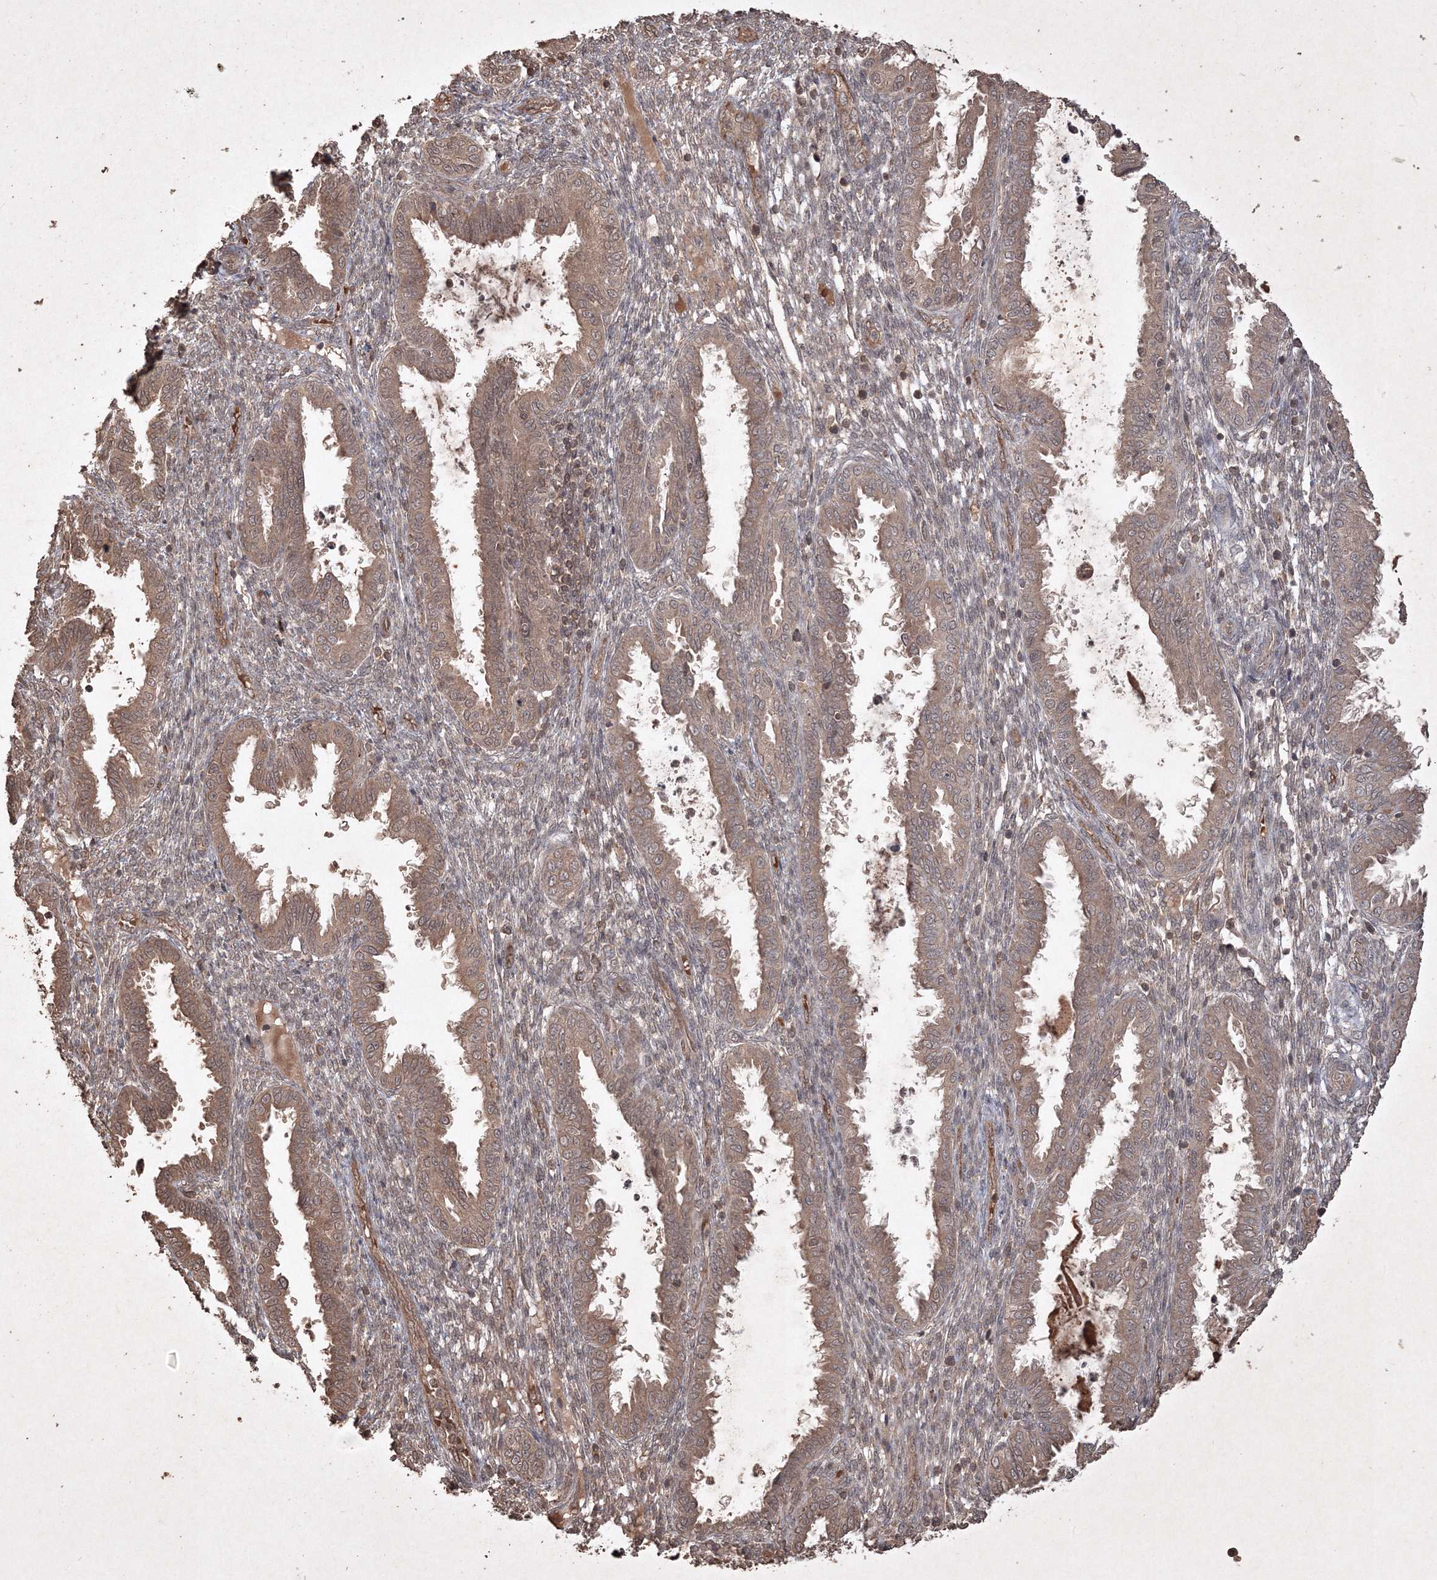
{"staining": {"intensity": "negative", "quantity": "none", "location": "none"}, "tissue": "endometrium", "cell_type": "Cells in endometrial stroma", "image_type": "normal", "snomed": [{"axis": "morphology", "description": "Normal tissue, NOS"}, {"axis": "topography", "description": "Endometrium"}], "caption": "Immunohistochemical staining of unremarkable endometrium displays no significant positivity in cells in endometrial stroma.", "gene": "PELI3", "patient": {"sex": "female", "age": 33}}